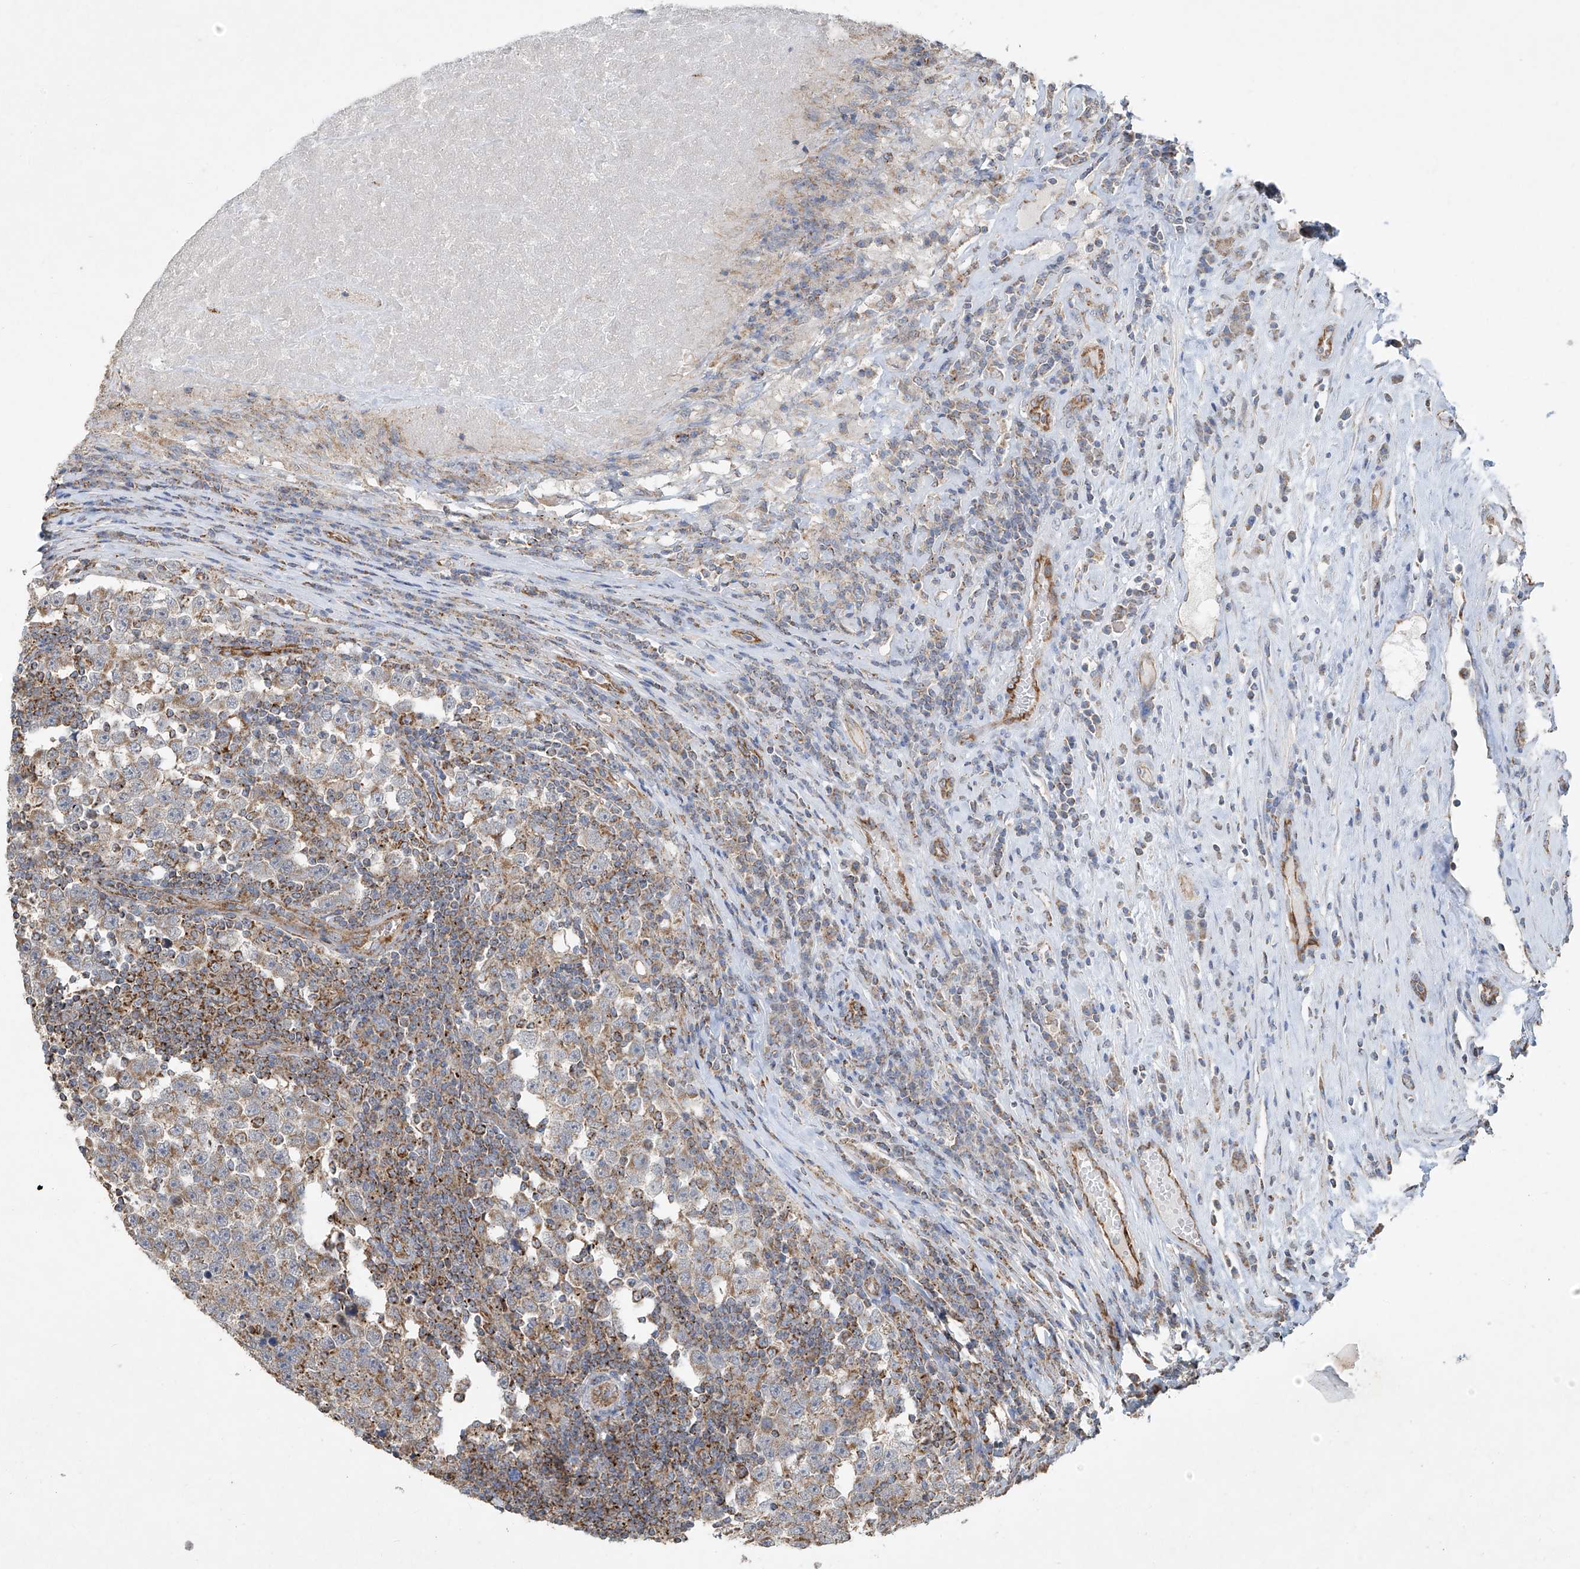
{"staining": {"intensity": "weak", "quantity": ">75%", "location": "cytoplasmic/membranous"}, "tissue": "testis cancer", "cell_type": "Tumor cells", "image_type": "cancer", "snomed": [{"axis": "morphology", "description": "Normal tissue, NOS"}, {"axis": "morphology", "description": "Seminoma, NOS"}, {"axis": "topography", "description": "Testis"}], "caption": "A high-resolution image shows IHC staining of testis cancer, which reveals weak cytoplasmic/membranous expression in about >75% of tumor cells.", "gene": "UQCC1", "patient": {"sex": "male", "age": 43}}